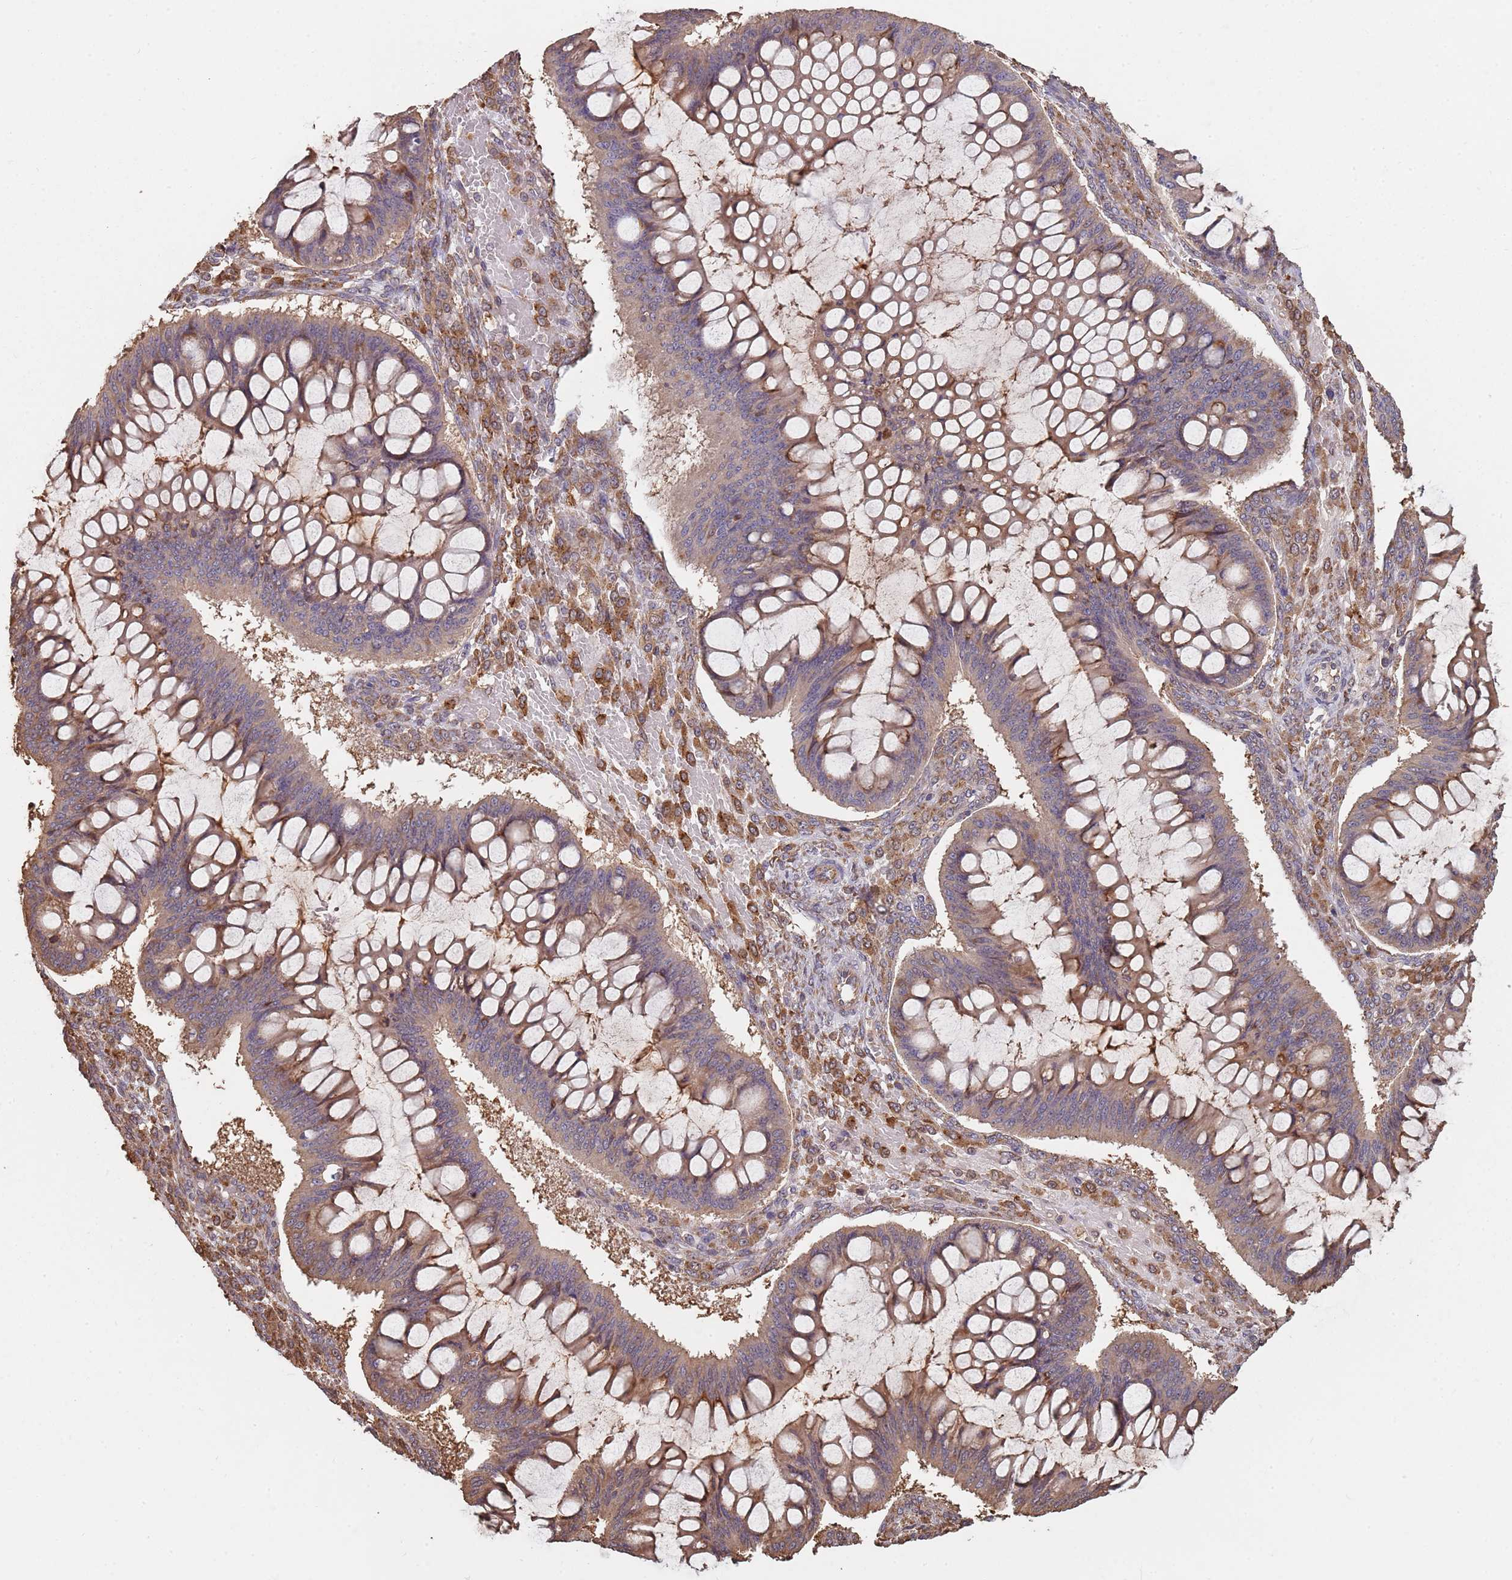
{"staining": {"intensity": "weak", "quantity": "25%-75%", "location": "cytoplasmic/membranous"}, "tissue": "ovarian cancer", "cell_type": "Tumor cells", "image_type": "cancer", "snomed": [{"axis": "morphology", "description": "Cystadenocarcinoma, mucinous, NOS"}, {"axis": "topography", "description": "Ovary"}], "caption": "A brown stain shows weak cytoplasmic/membranous staining of a protein in ovarian mucinous cystadenocarcinoma tumor cells.", "gene": "COG4", "patient": {"sex": "female", "age": 73}}